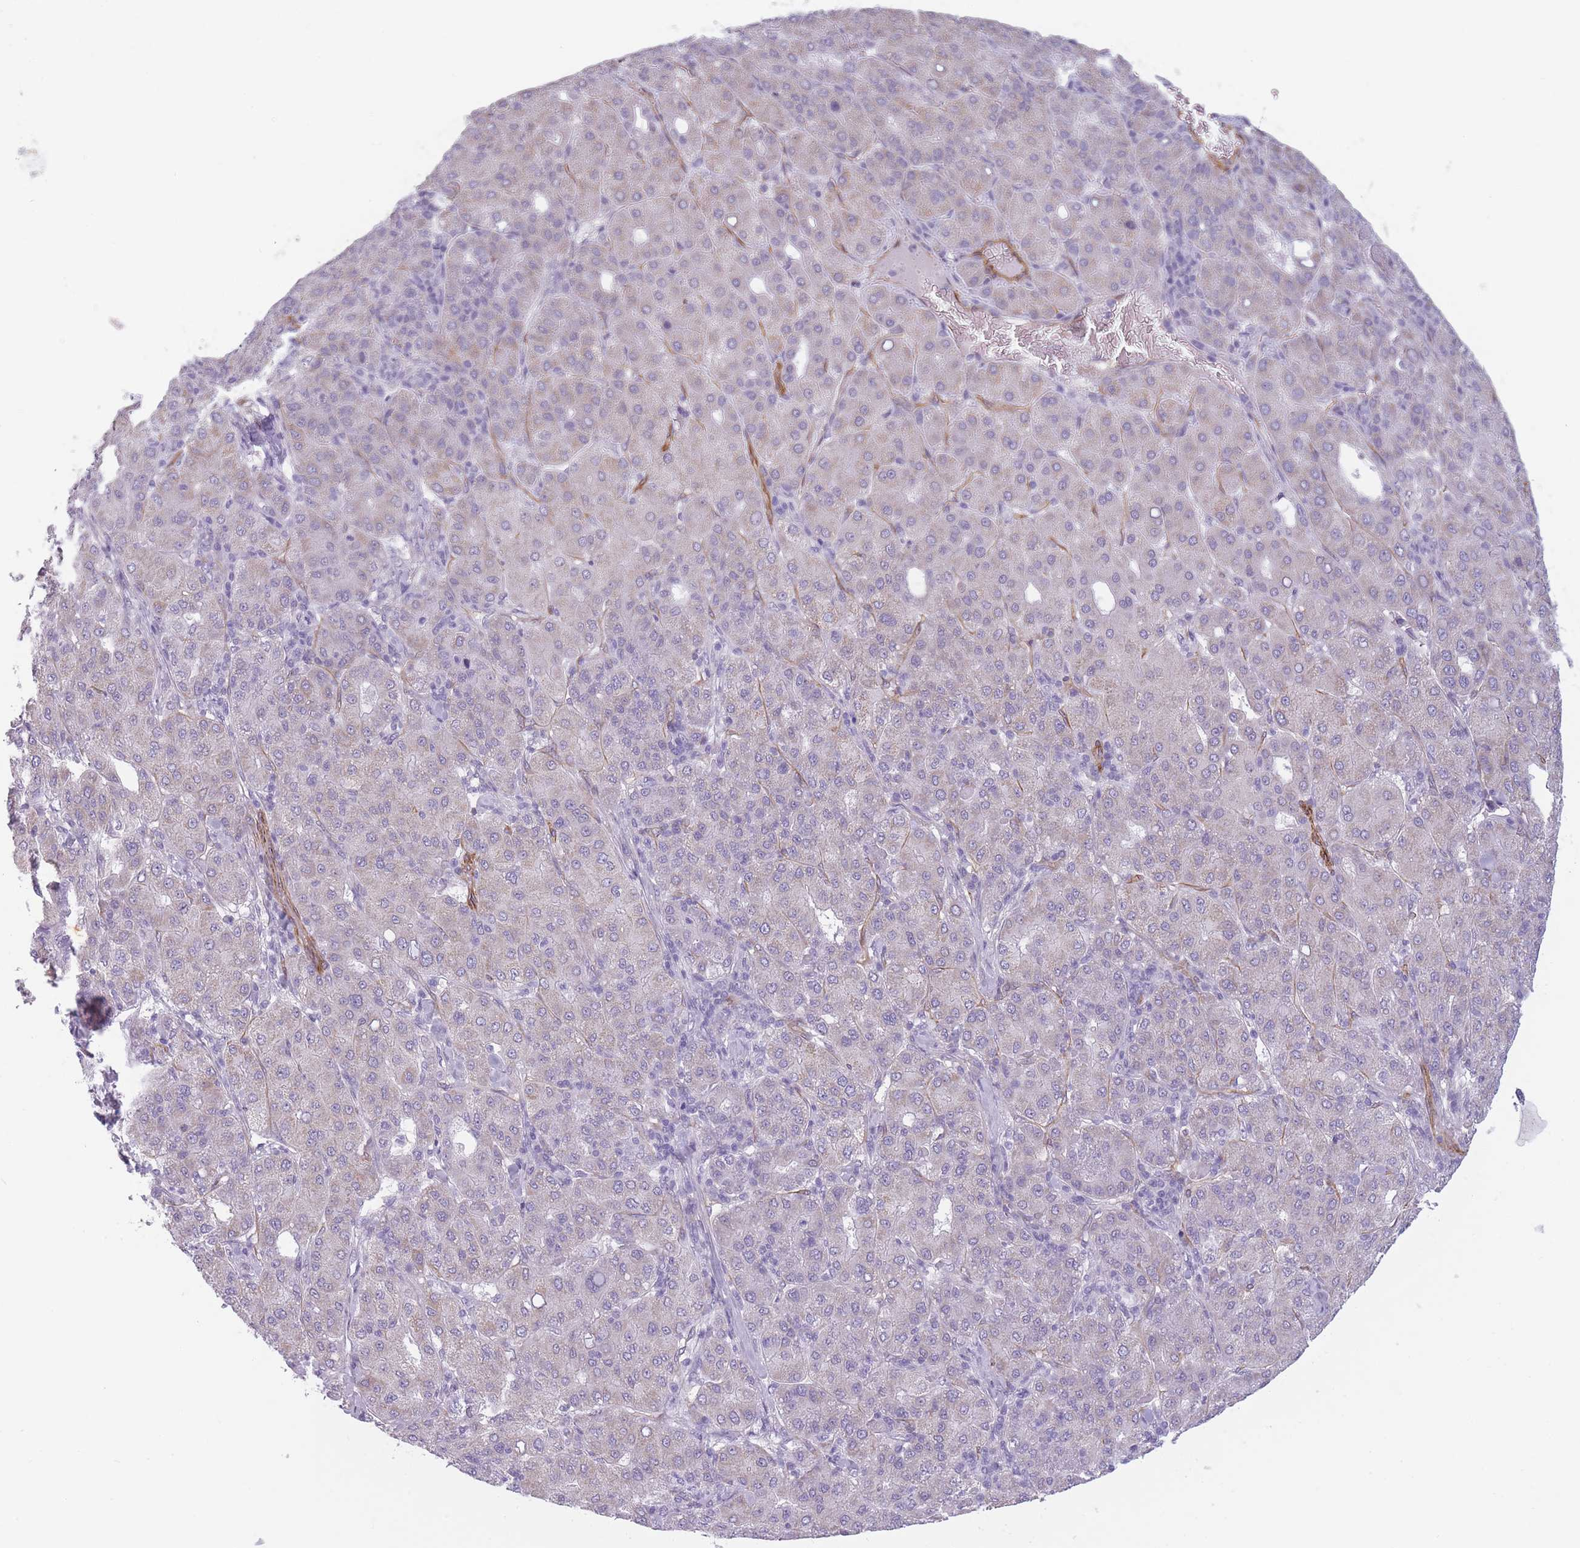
{"staining": {"intensity": "negative", "quantity": "none", "location": "none"}, "tissue": "liver cancer", "cell_type": "Tumor cells", "image_type": "cancer", "snomed": [{"axis": "morphology", "description": "Carcinoma, Hepatocellular, NOS"}, {"axis": "topography", "description": "Liver"}], "caption": "Protein analysis of liver cancer reveals no significant positivity in tumor cells.", "gene": "OR6B3", "patient": {"sex": "male", "age": 65}}